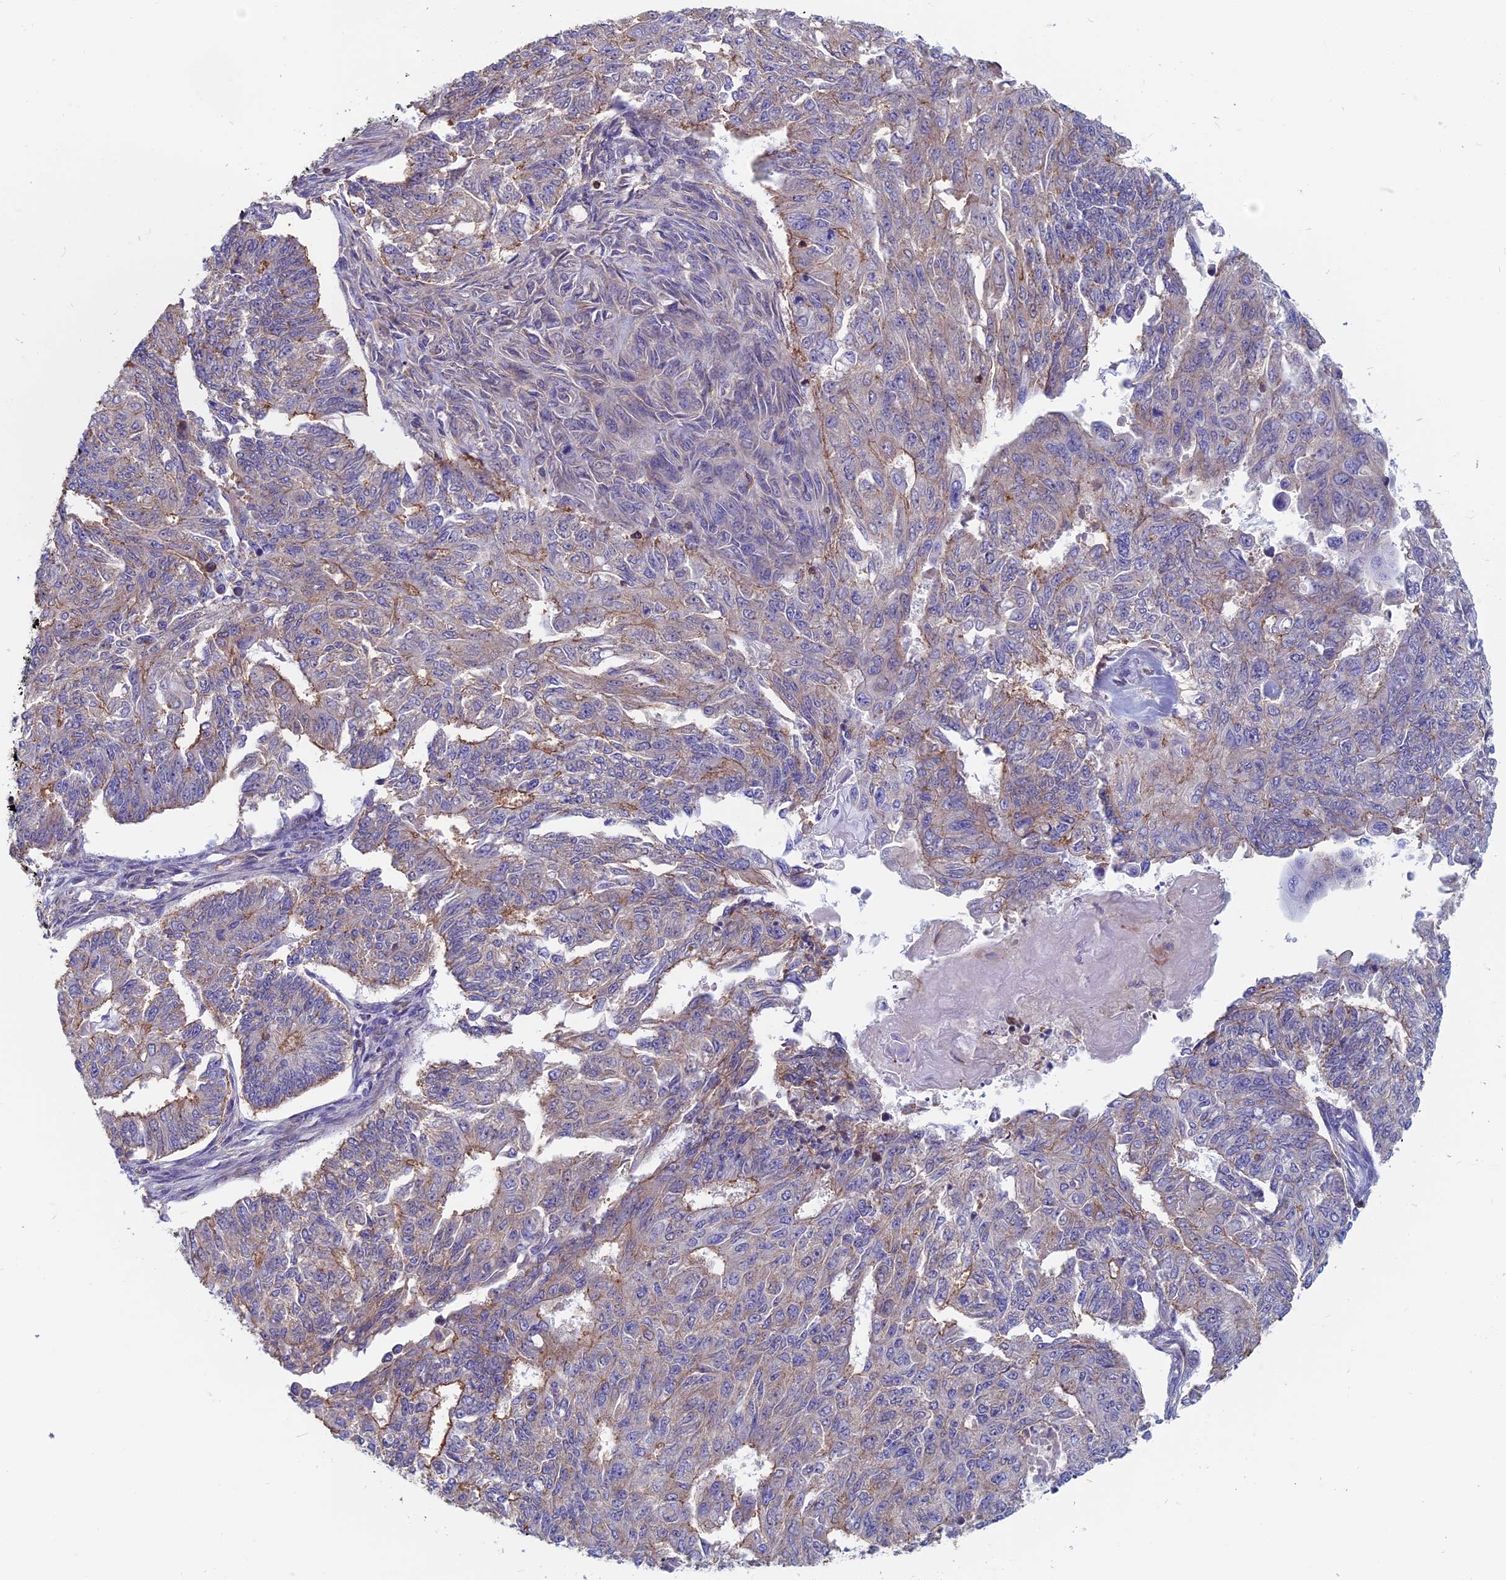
{"staining": {"intensity": "moderate", "quantity": "<25%", "location": "cytoplasmic/membranous"}, "tissue": "endometrial cancer", "cell_type": "Tumor cells", "image_type": "cancer", "snomed": [{"axis": "morphology", "description": "Adenocarcinoma, NOS"}, {"axis": "topography", "description": "Endometrium"}], "caption": "High-power microscopy captured an immunohistochemistry (IHC) micrograph of endometrial adenocarcinoma, revealing moderate cytoplasmic/membranous staining in about <25% of tumor cells.", "gene": "HSD17B8", "patient": {"sex": "female", "age": 32}}